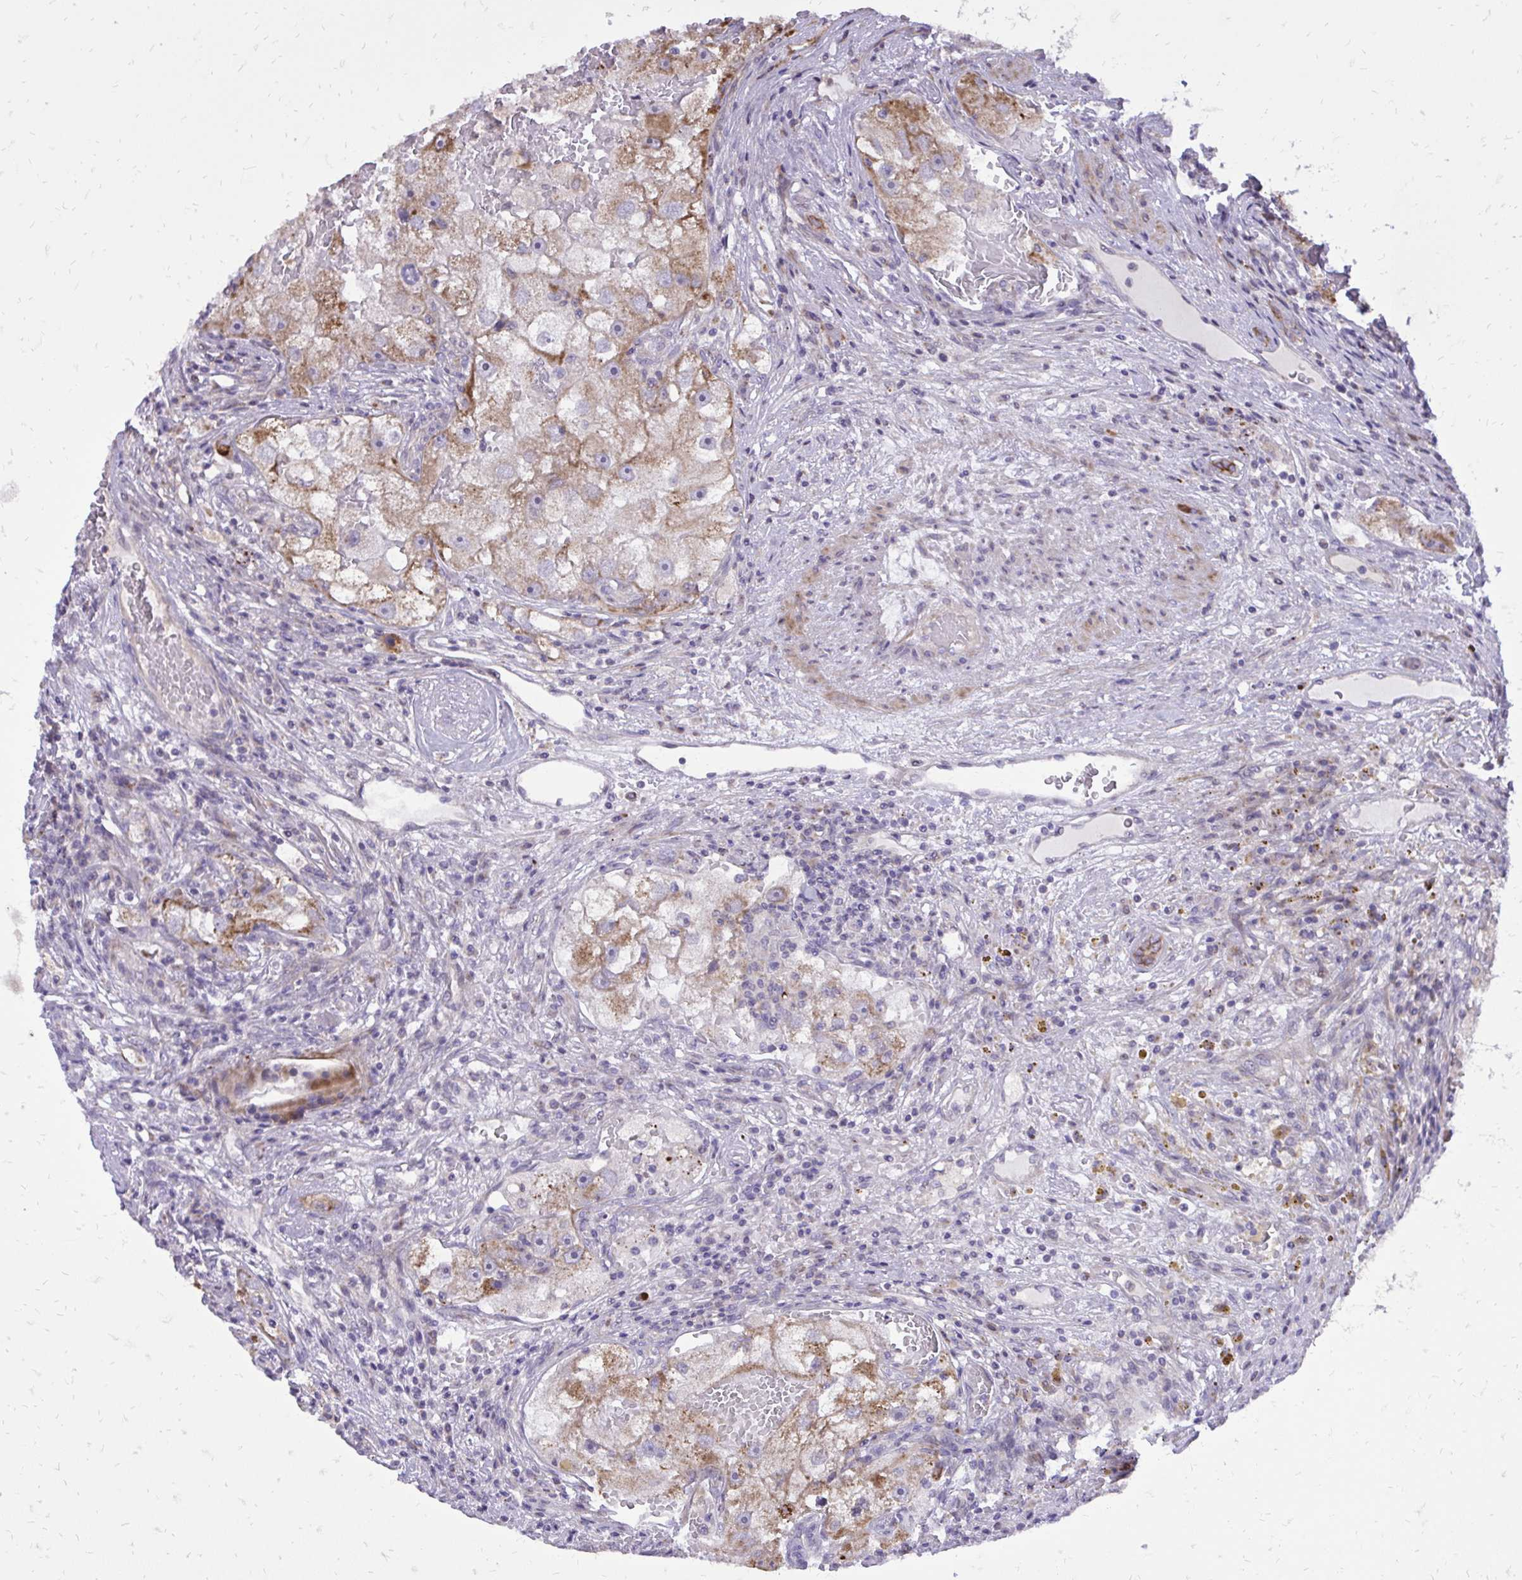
{"staining": {"intensity": "moderate", "quantity": "25%-75%", "location": "cytoplasmic/membranous"}, "tissue": "renal cancer", "cell_type": "Tumor cells", "image_type": "cancer", "snomed": [{"axis": "morphology", "description": "Adenocarcinoma, NOS"}, {"axis": "topography", "description": "Kidney"}], "caption": "Brown immunohistochemical staining in human adenocarcinoma (renal) demonstrates moderate cytoplasmic/membranous positivity in approximately 25%-75% of tumor cells.", "gene": "ABCC3", "patient": {"sex": "male", "age": 63}}